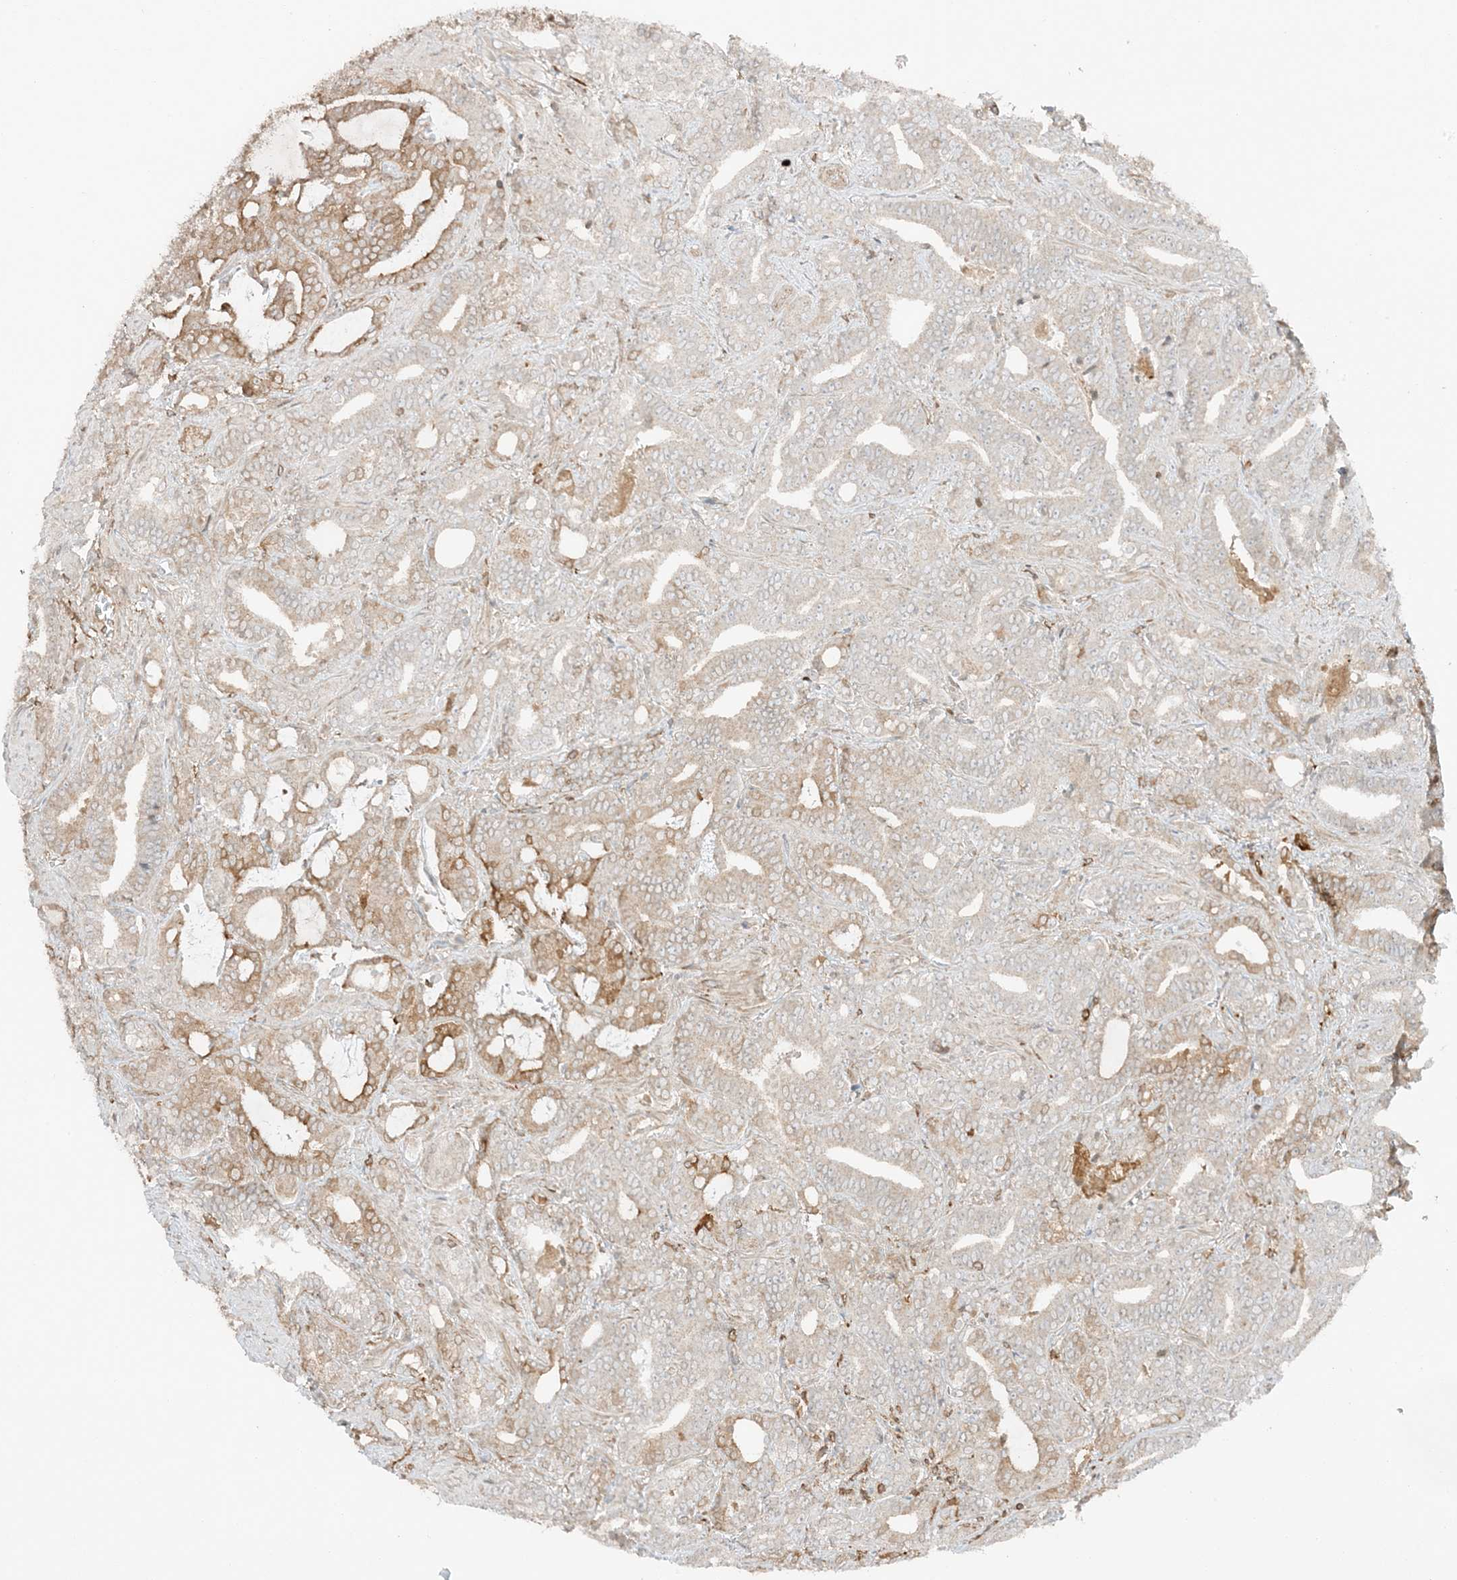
{"staining": {"intensity": "strong", "quantity": "<25%", "location": "cytoplasmic/membranous"}, "tissue": "prostate cancer", "cell_type": "Tumor cells", "image_type": "cancer", "snomed": [{"axis": "morphology", "description": "Adenocarcinoma, High grade"}, {"axis": "topography", "description": "Prostate and seminal vesicle, NOS"}], "caption": "Prostate adenocarcinoma (high-grade) tissue shows strong cytoplasmic/membranous positivity in about <25% of tumor cells The protein is stained brown, and the nuclei are stained in blue (DAB IHC with brightfield microscopy, high magnification).", "gene": "SLC25A12", "patient": {"sex": "male", "age": 67}}